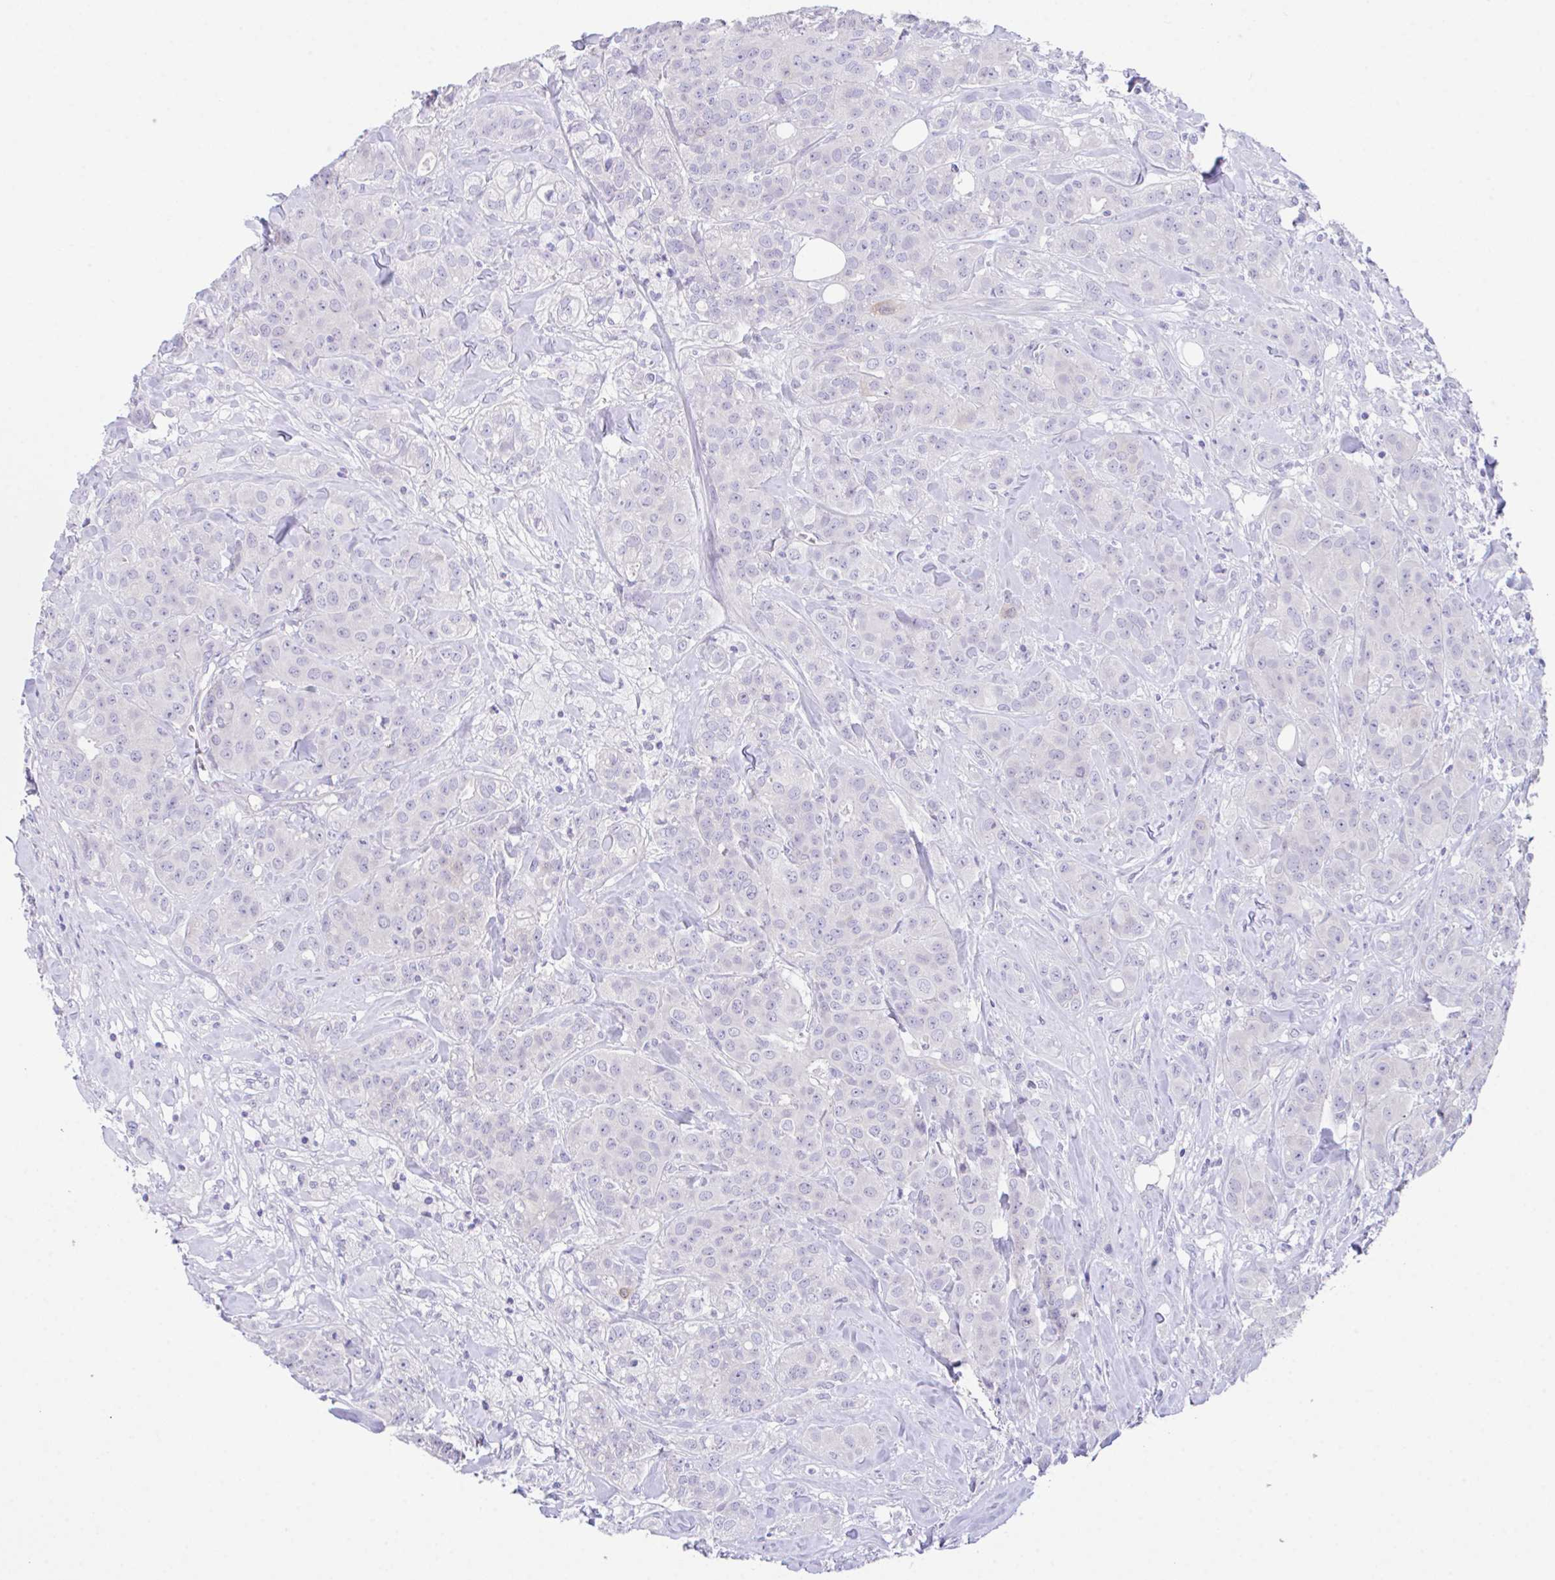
{"staining": {"intensity": "negative", "quantity": "none", "location": "none"}, "tissue": "breast cancer", "cell_type": "Tumor cells", "image_type": "cancer", "snomed": [{"axis": "morphology", "description": "Normal tissue, NOS"}, {"axis": "morphology", "description": "Duct carcinoma"}, {"axis": "topography", "description": "Breast"}], "caption": "Immunohistochemistry of breast invasive ductal carcinoma shows no staining in tumor cells.", "gene": "HACD4", "patient": {"sex": "female", "age": 43}}